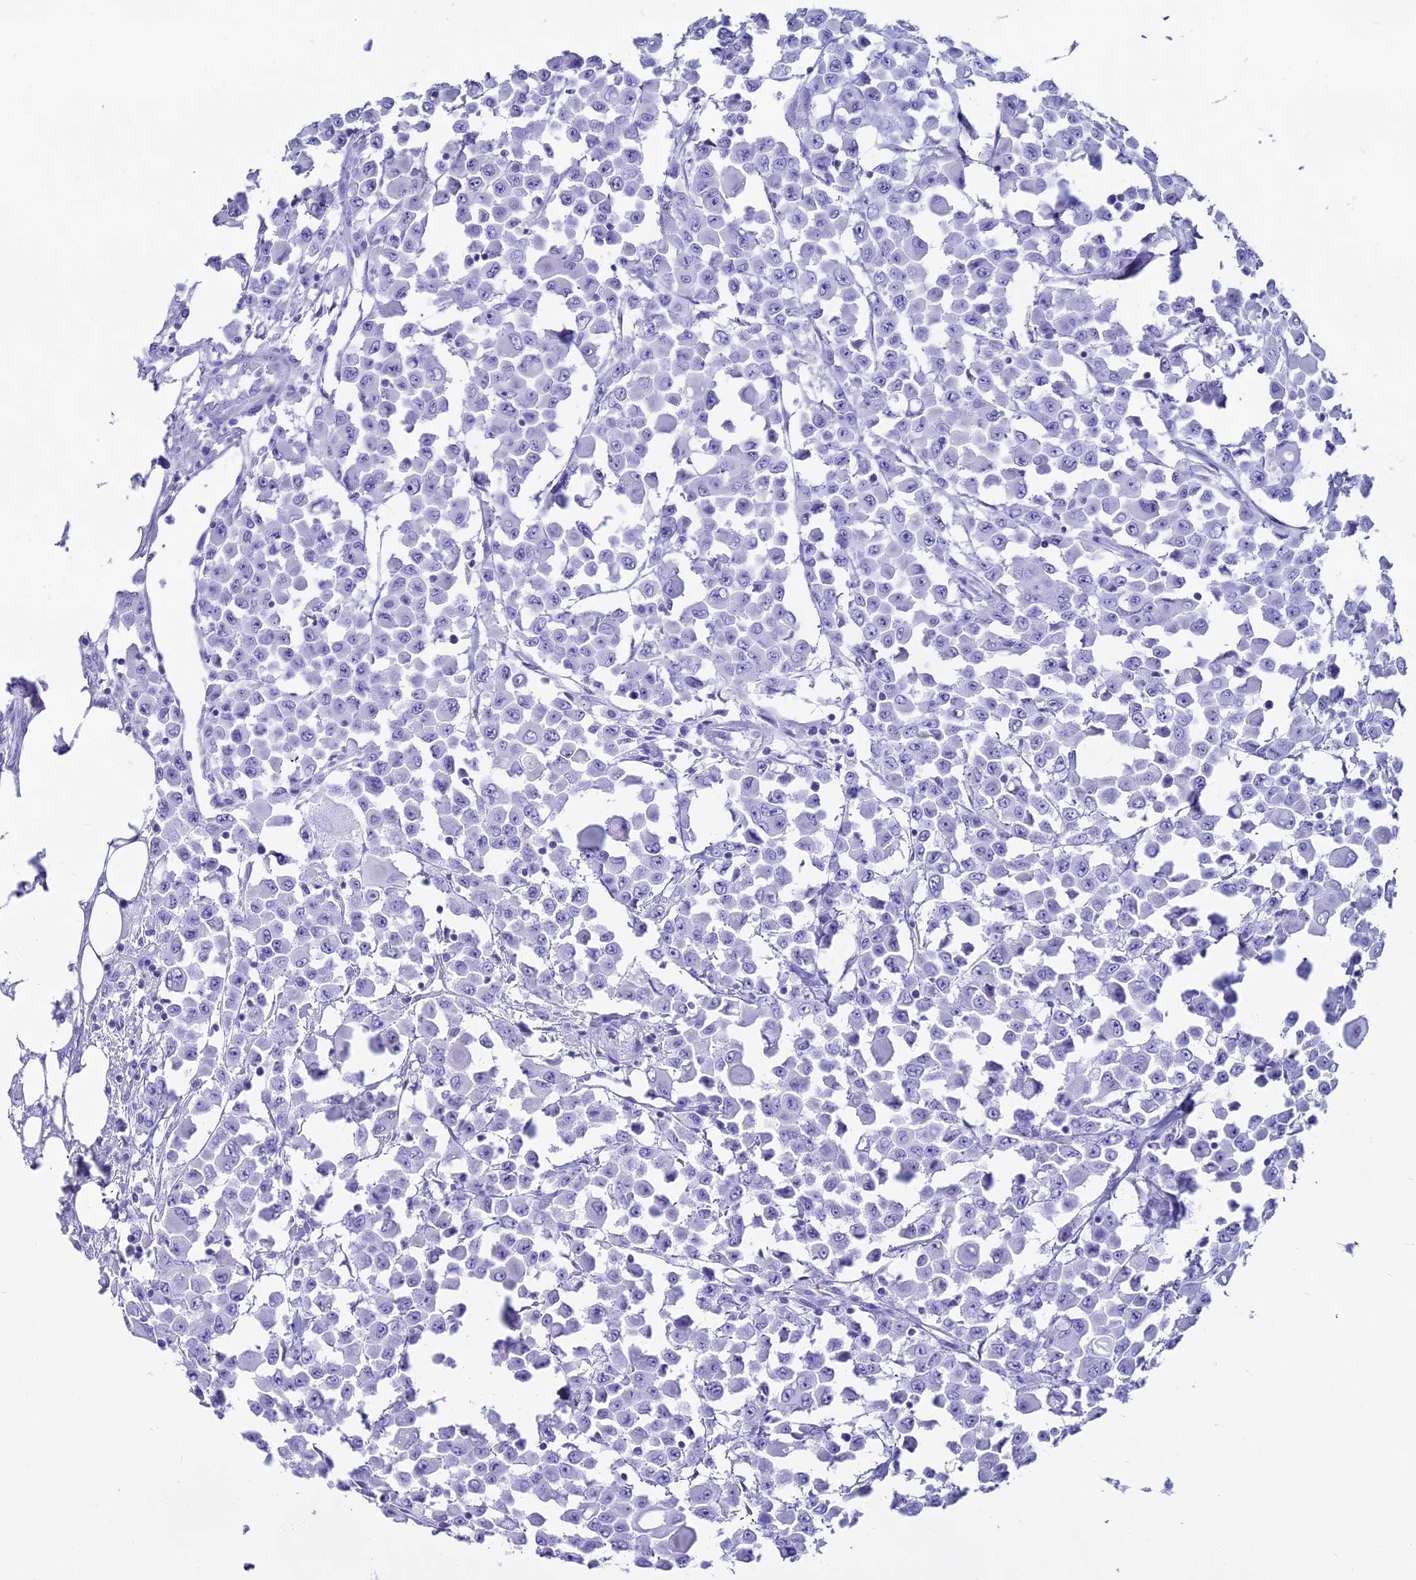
{"staining": {"intensity": "negative", "quantity": "none", "location": "none"}, "tissue": "colorectal cancer", "cell_type": "Tumor cells", "image_type": "cancer", "snomed": [{"axis": "morphology", "description": "Adenocarcinoma, NOS"}, {"axis": "topography", "description": "Colon"}], "caption": "Tumor cells are negative for brown protein staining in colorectal adenocarcinoma.", "gene": "CGB2", "patient": {"sex": "male", "age": 51}}